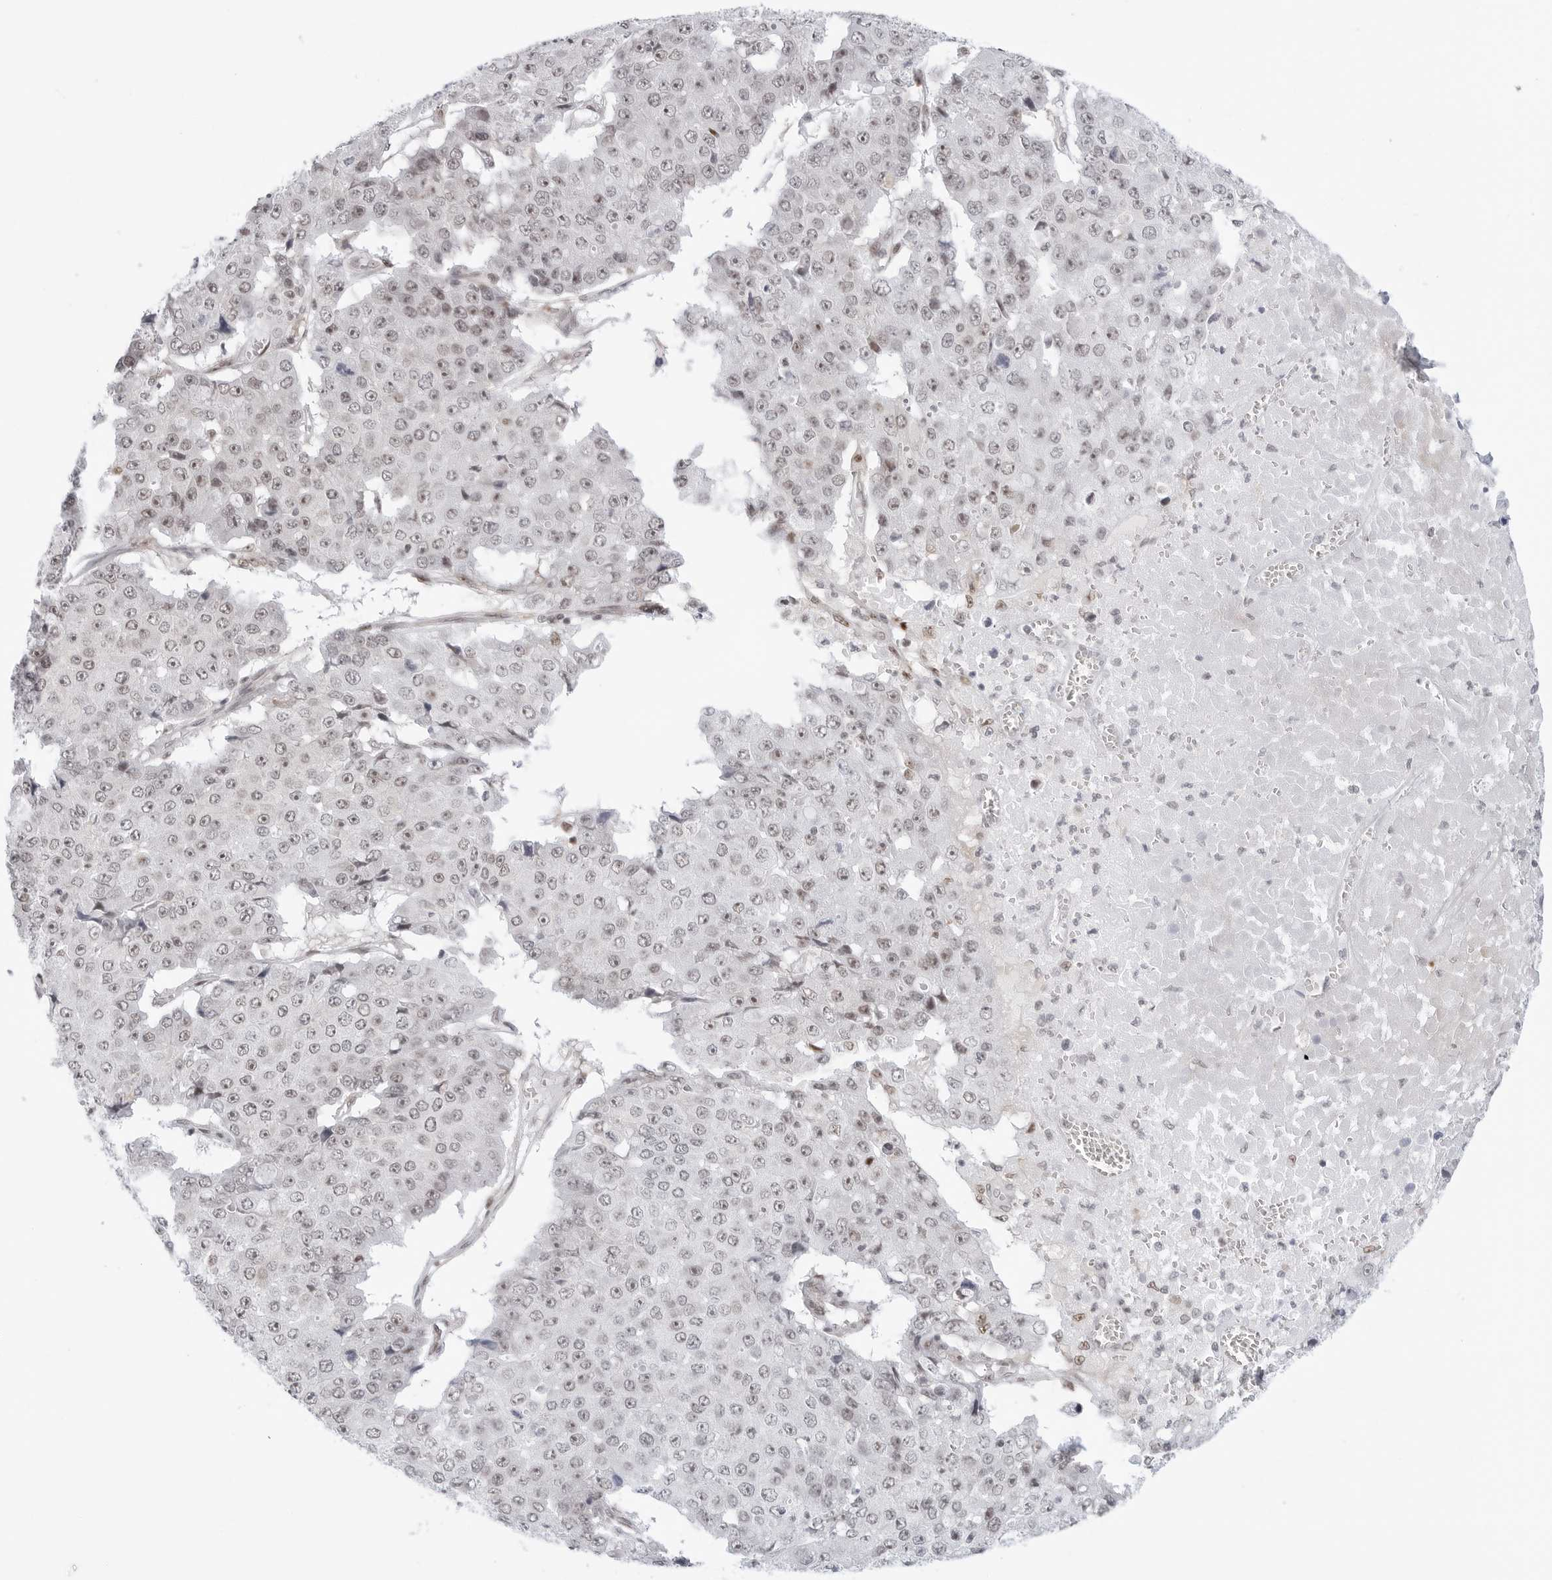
{"staining": {"intensity": "weak", "quantity": "25%-75%", "location": "nuclear"}, "tissue": "pancreatic cancer", "cell_type": "Tumor cells", "image_type": "cancer", "snomed": [{"axis": "morphology", "description": "Adenocarcinoma, NOS"}, {"axis": "topography", "description": "Pancreas"}], "caption": "Protein expression analysis of adenocarcinoma (pancreatic) reveals weak nuclear expression in about 25%-75% of tumor cells.", "gene": "C1orf162", "patient": {"sex": "male", "age": 50}}